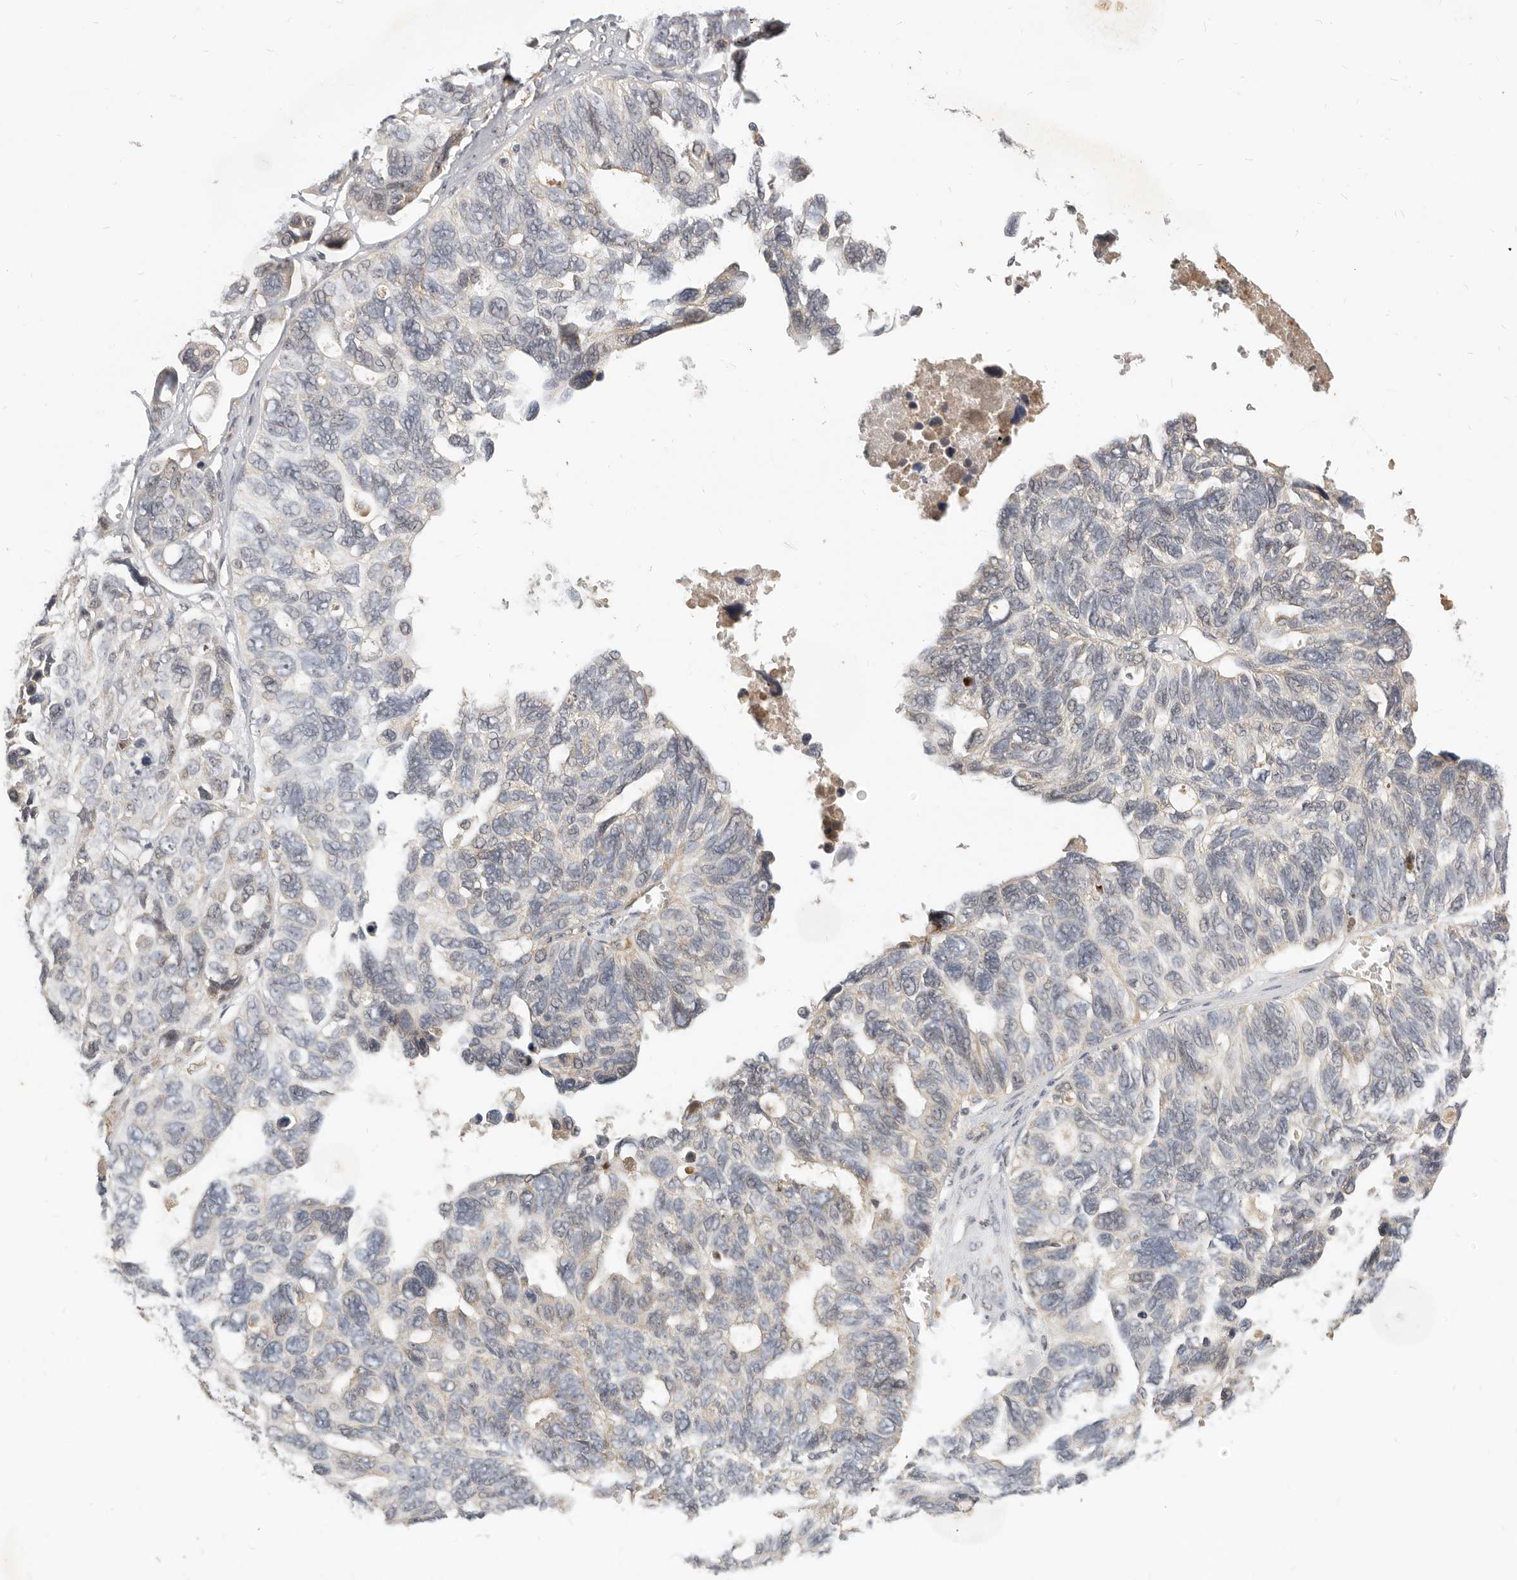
{"staining": {"intensity": "negative", "quantity": "none", "location": "none"}, "tissue": "ovarian cancer", "cell_type": "Tumor cells", "image_type": "cancer", "snomed": [{"axis": "morphology", "description": "Cystadenocarcinoma, serous, NOS"}, {"axis": "topography", "description": "Ovary"}], "caption": "DAB immunohistochemical staining of ovarian cancer (serous cystadenocarcinoma) reveals no significant expression in tumor cells. (DAB immunohistochemistry visualized using brightfield microscopy, high magnification).", "gene": "MICALL2", "patient": {"sex": "female", "age": 79}}